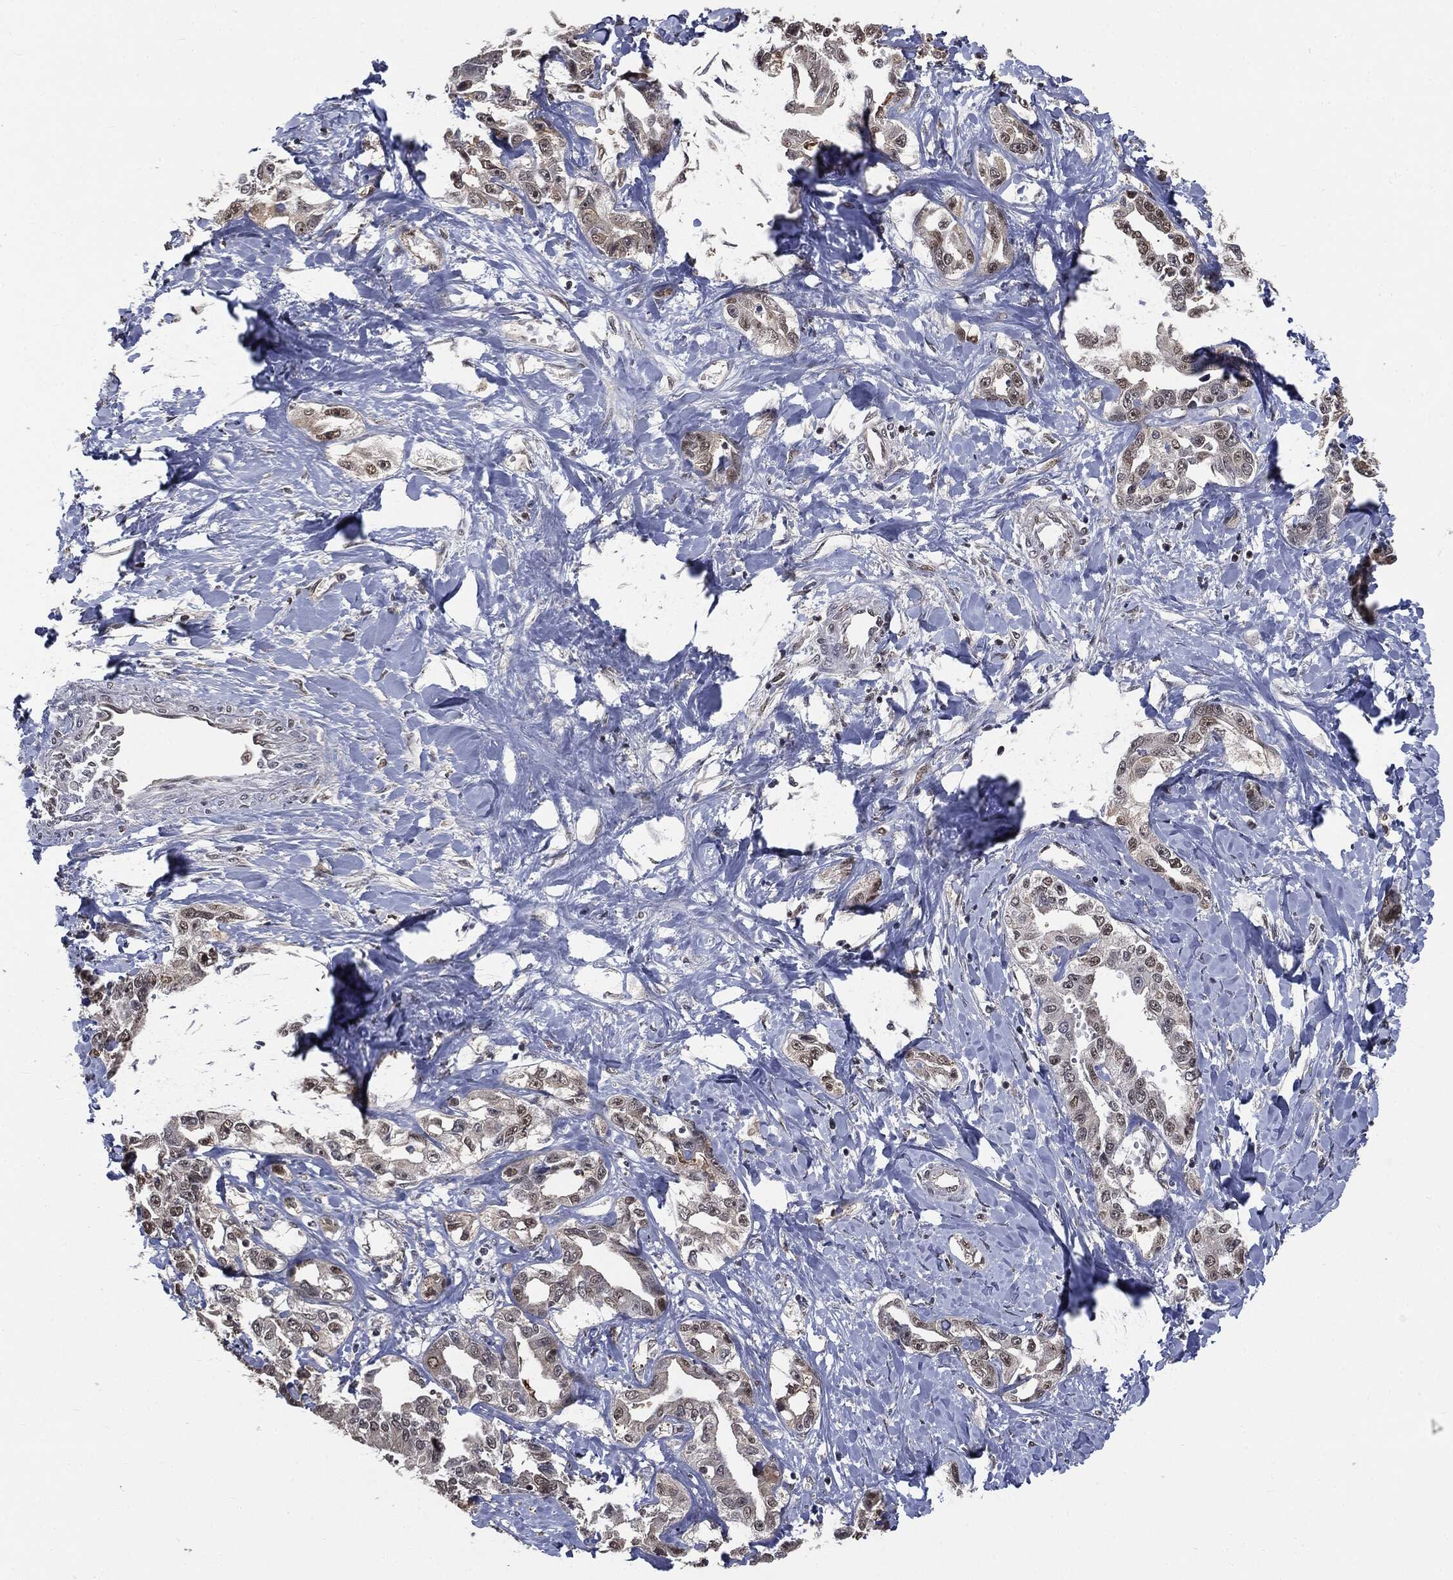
{"staining": {"intensity": "moderate", "quantity": "<25%", "location": "nuclear"}, "tissue": "liver cancer", "cell_type": "Tumor cells", "image_type": "cancer", "snomed": [{"axis": "morphology", "description": "Cholangiocarcinoma"}, {"axis": "topography", "description": "Liver"}], "caption": "High-magnification brightfield microscopy of liver cholangiocarcinoma stained with DAB (brown) and counterstained with hematoxylin (blue). tumor cells exhibit moderate nuclear staining is present in approximately<25% of cells. Immunohistochemistry (ihc) stains the protein in brown and the nuclei are stained blue.", "gene": "SHLD2", "patient": {"sex": "male", "age": 59}}